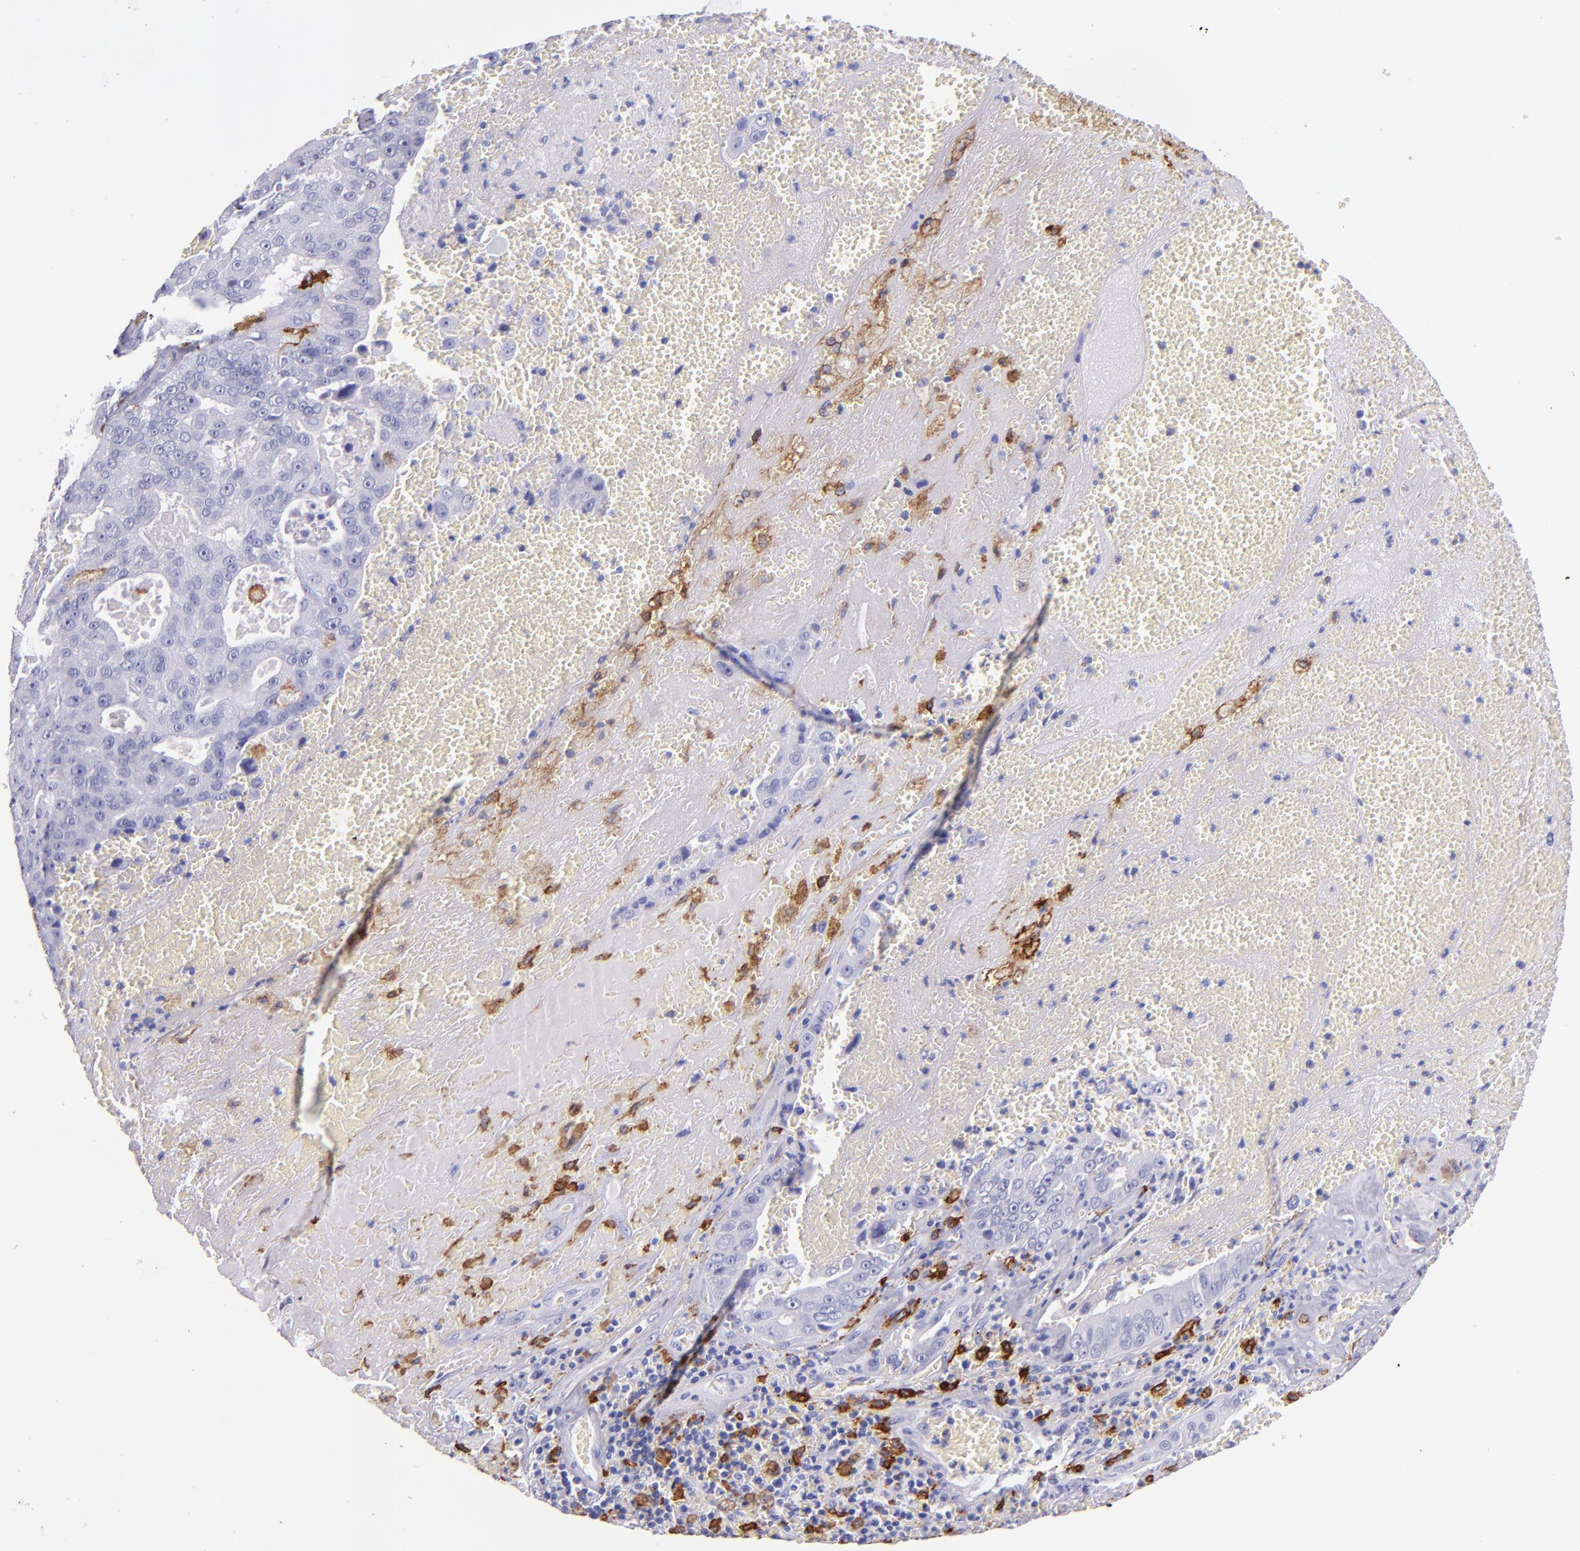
{"staining": {"intensity": "negative", "quantity": "none", "location": "none"}, "tissue": "liver cancer", "cell_type": "Tumor cells", "image_type": "cancer", "snomed": [{"axis": "morphology", "description": "Cholangiocarcinoma"}, {"axis": "topography", "description": "Liver"}], "caption": "Immunohistochemical staining of liver cancer (cholangiocarcinoma) shows no significant staining in tumor cells.", "gene": "CD163", "patient": {"sex": "female", "age": 79}}